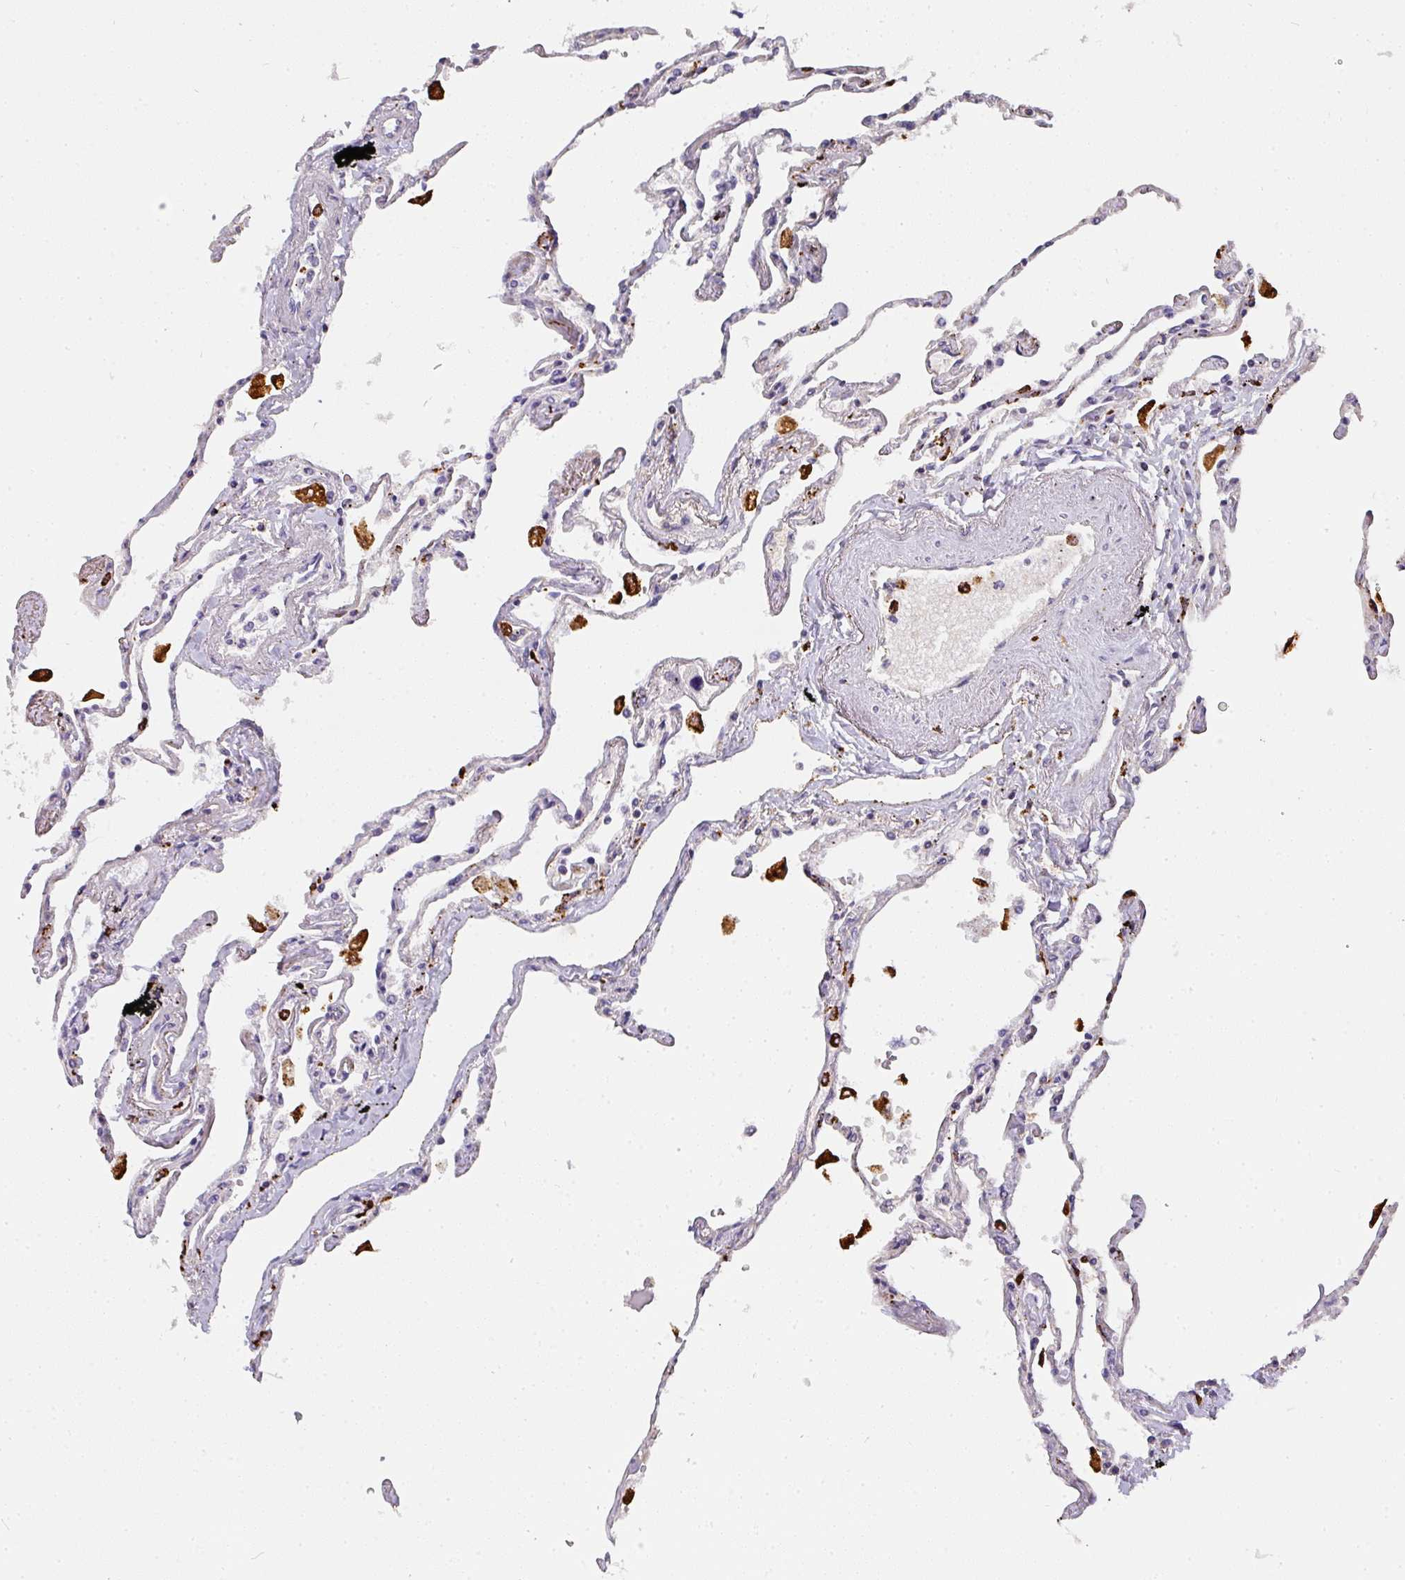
{"staining": {"intensity": "negative", "quantity": "none", "location": "none"}, "tissue": "lung", "cell_type": "Alveolar cells", "image_type": "normal", "snomed": [{"axis": "morphology", "description": "Normal tissue, NOS"}, {"axis": "topography", "description": "Lung"}], "caption": "Lung stained for a protein using IHC demonstrates no staining alveolar cells.", "gene": "MMACHC", "patient": {"sex": "female", "age": 67}}